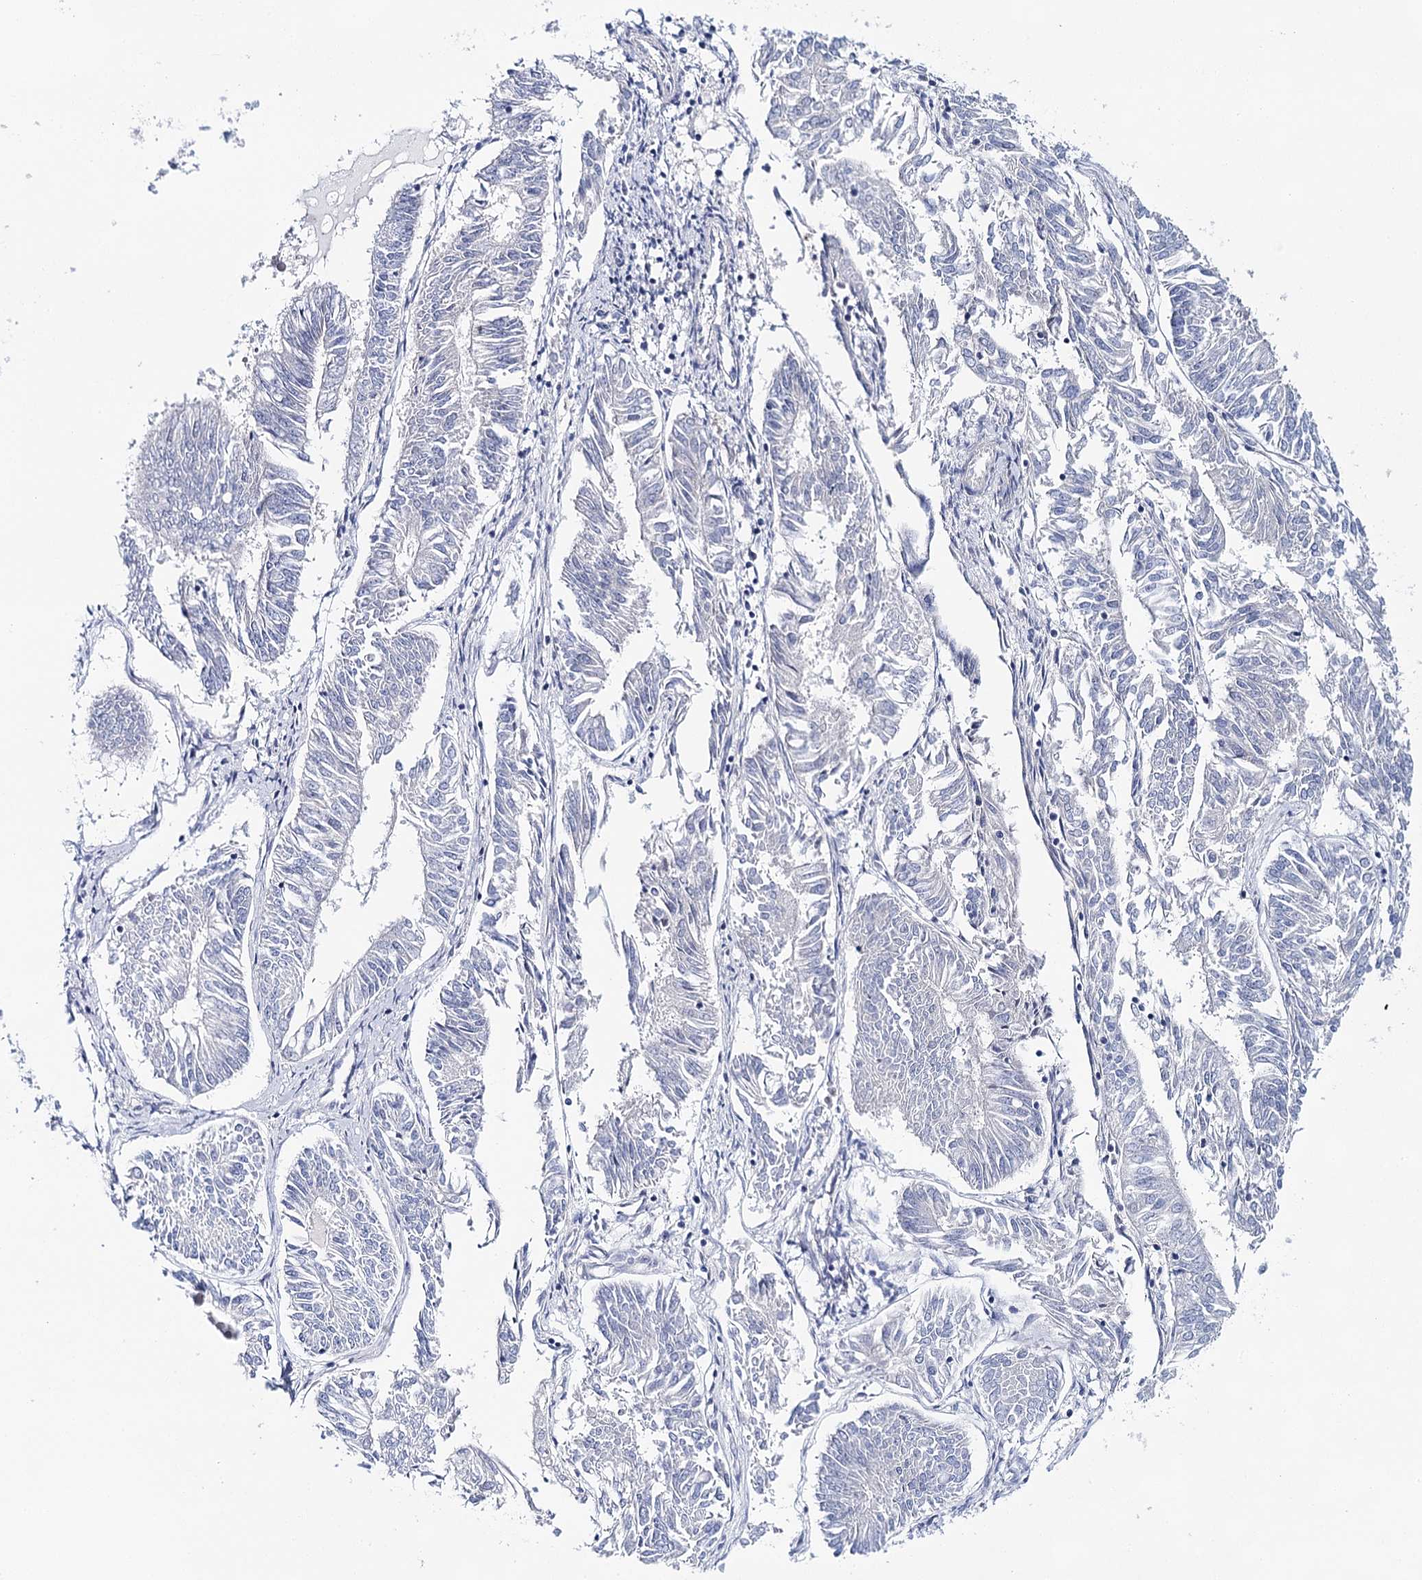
{"staining": {"intensity": "negative", "quantity": "none", "location": "none"}, "tissue": "endometrial cancer", "cell_type": "Tumor cells", "image_type": "cancer", "snomed": [{"axis": "morphology", "description": "Adenocarcinoma, NOS"}, {"axis": "topography", "description": "Endometrium"}], "caption": "Tumor cells are negative for brown protein staining in endometrial cancer (adenocarcinoma).", "gene": "LALBA", "patient": {"sex": "female", "age": 58}}